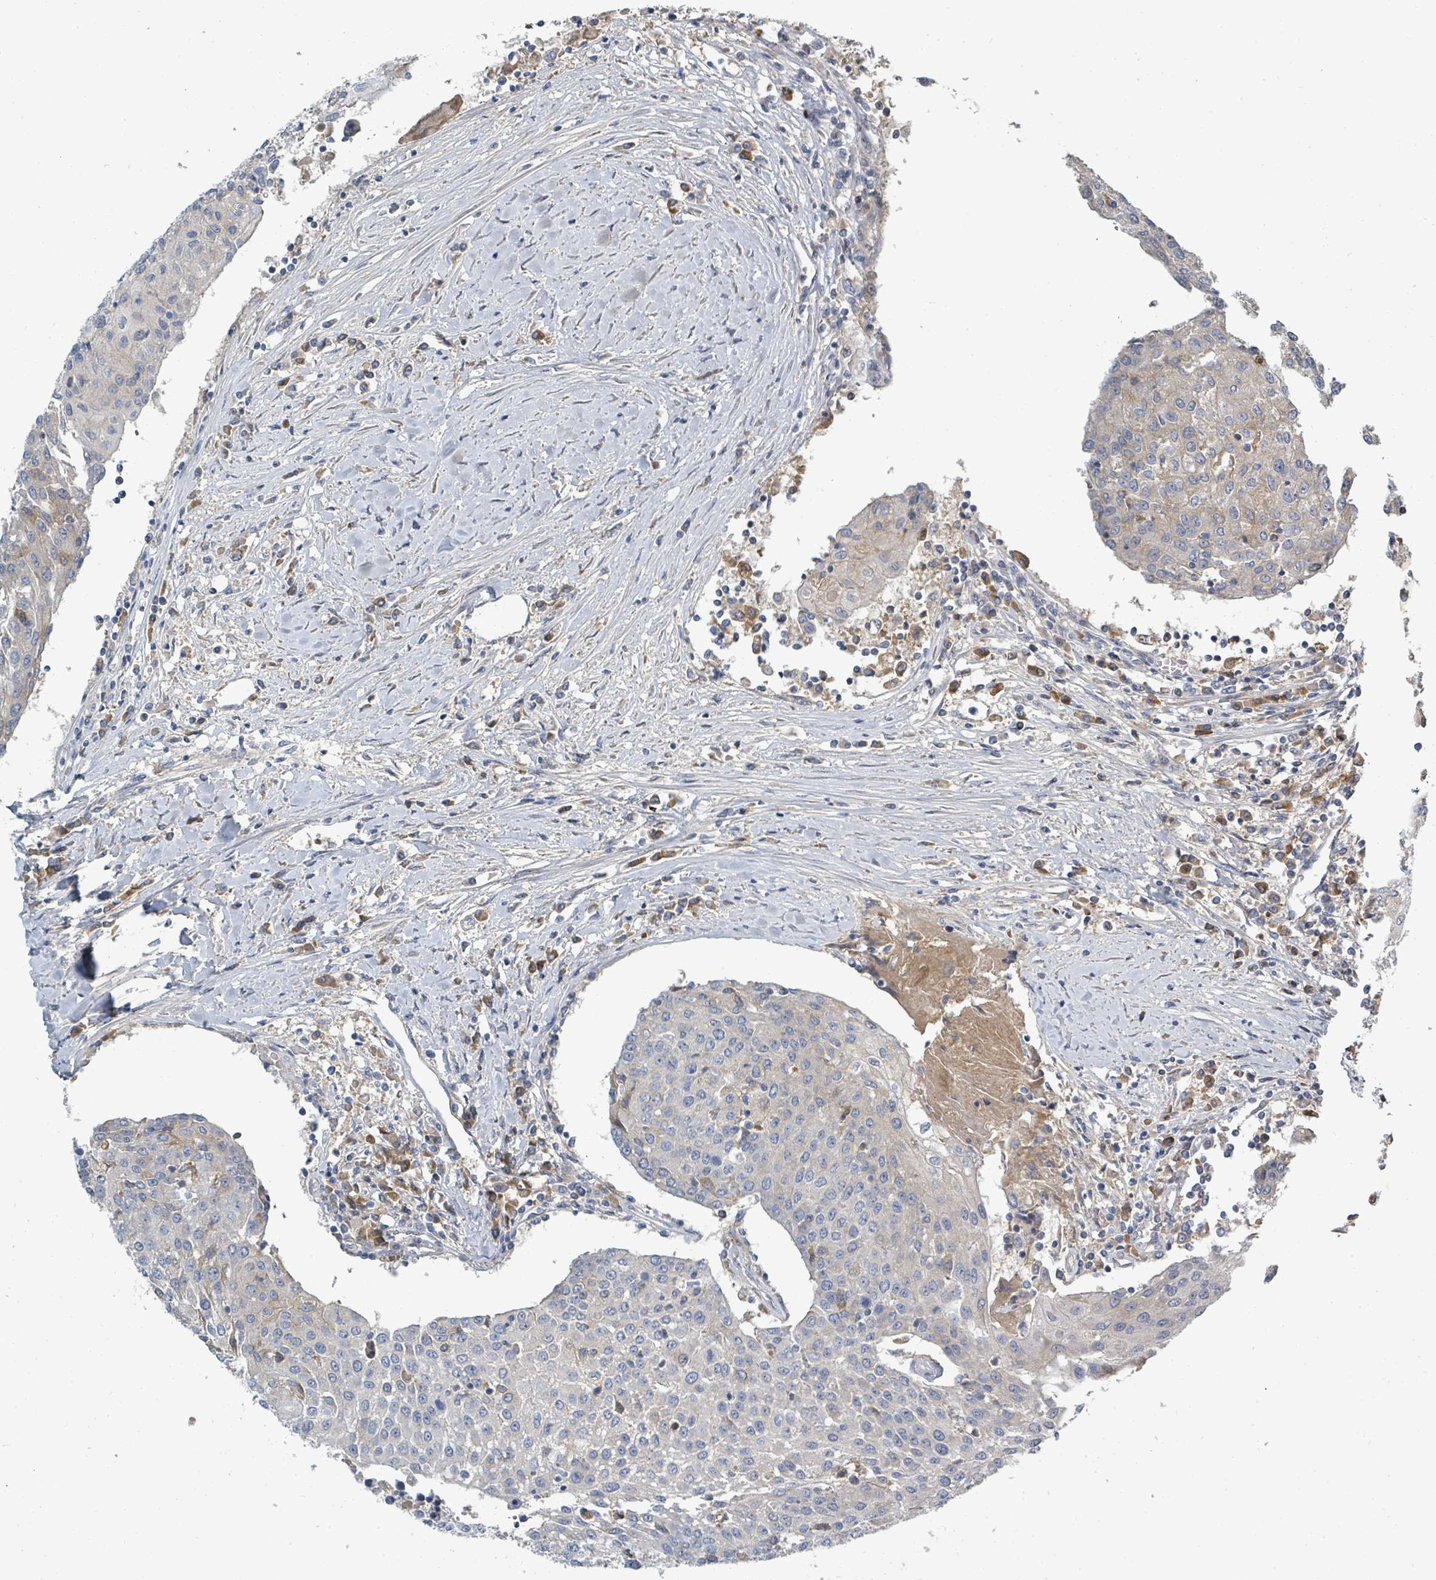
{"staining": {"intensity": "weak", "quantity": "<25%", "location": "cytoplasmic/membranous"}, "tissue": "urothelial cancer", "cell_type": "Tumor cells", "image_type": "cancer", "snomed": [{"axis": "morphology", "description": "Urothelial carcinoma, High grade"}, {"axis": "topography", "description": "Urinary bladder"}], "caption": "An immunohistochemistry image of high-grade urothelial carcinoma is shown. There is no staining in tumor cells of high-grade urothelial carcinoma.", "gene": "SLC25A23", "patient": {"sex": "female", "age": 85}}